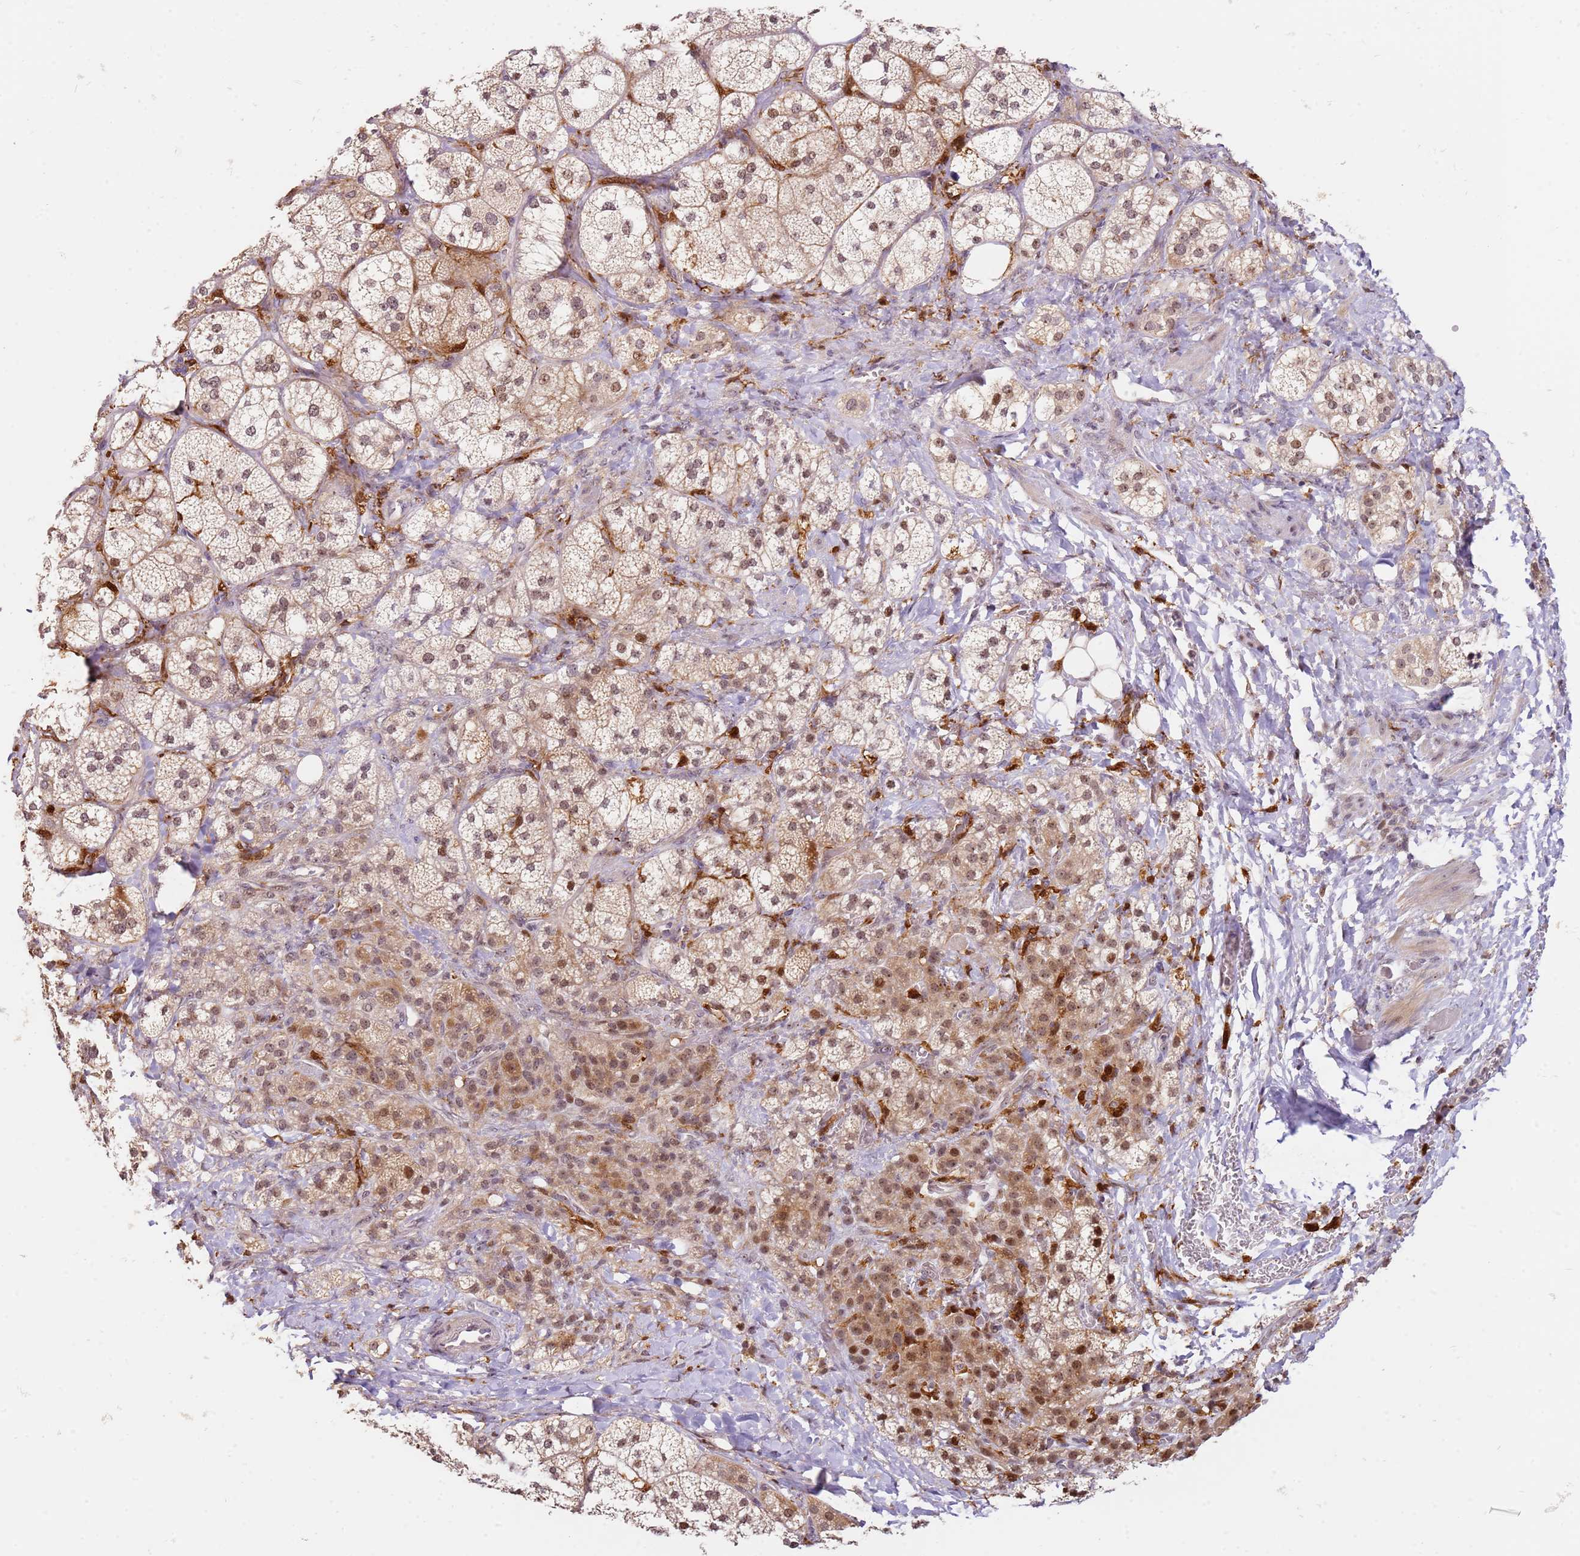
{"staining": {"intensity": "strong", "quantity": "25%-75%", "location": "cytoplasmic/membranous,nuclear"}, "tissue": "adrenal gland", "cell_type": "Glandular cells", "image_type": "normal", "snomed": [{"axis": "morphology", "description": "Normal tissue, NOS"}, {"axis": "topography", "description": "Adrenal gland"}], "caption": "Glandular cells reveal strong cytoplasmic/membranous,nuclear expression in approximately 25%-75% of cells in benign adrenal gland. (brown staining indicates protein expression, while blue staining denotes nuclei).", "gene": "LGALSL", "patient": {"sex": "male", "age": 61}}